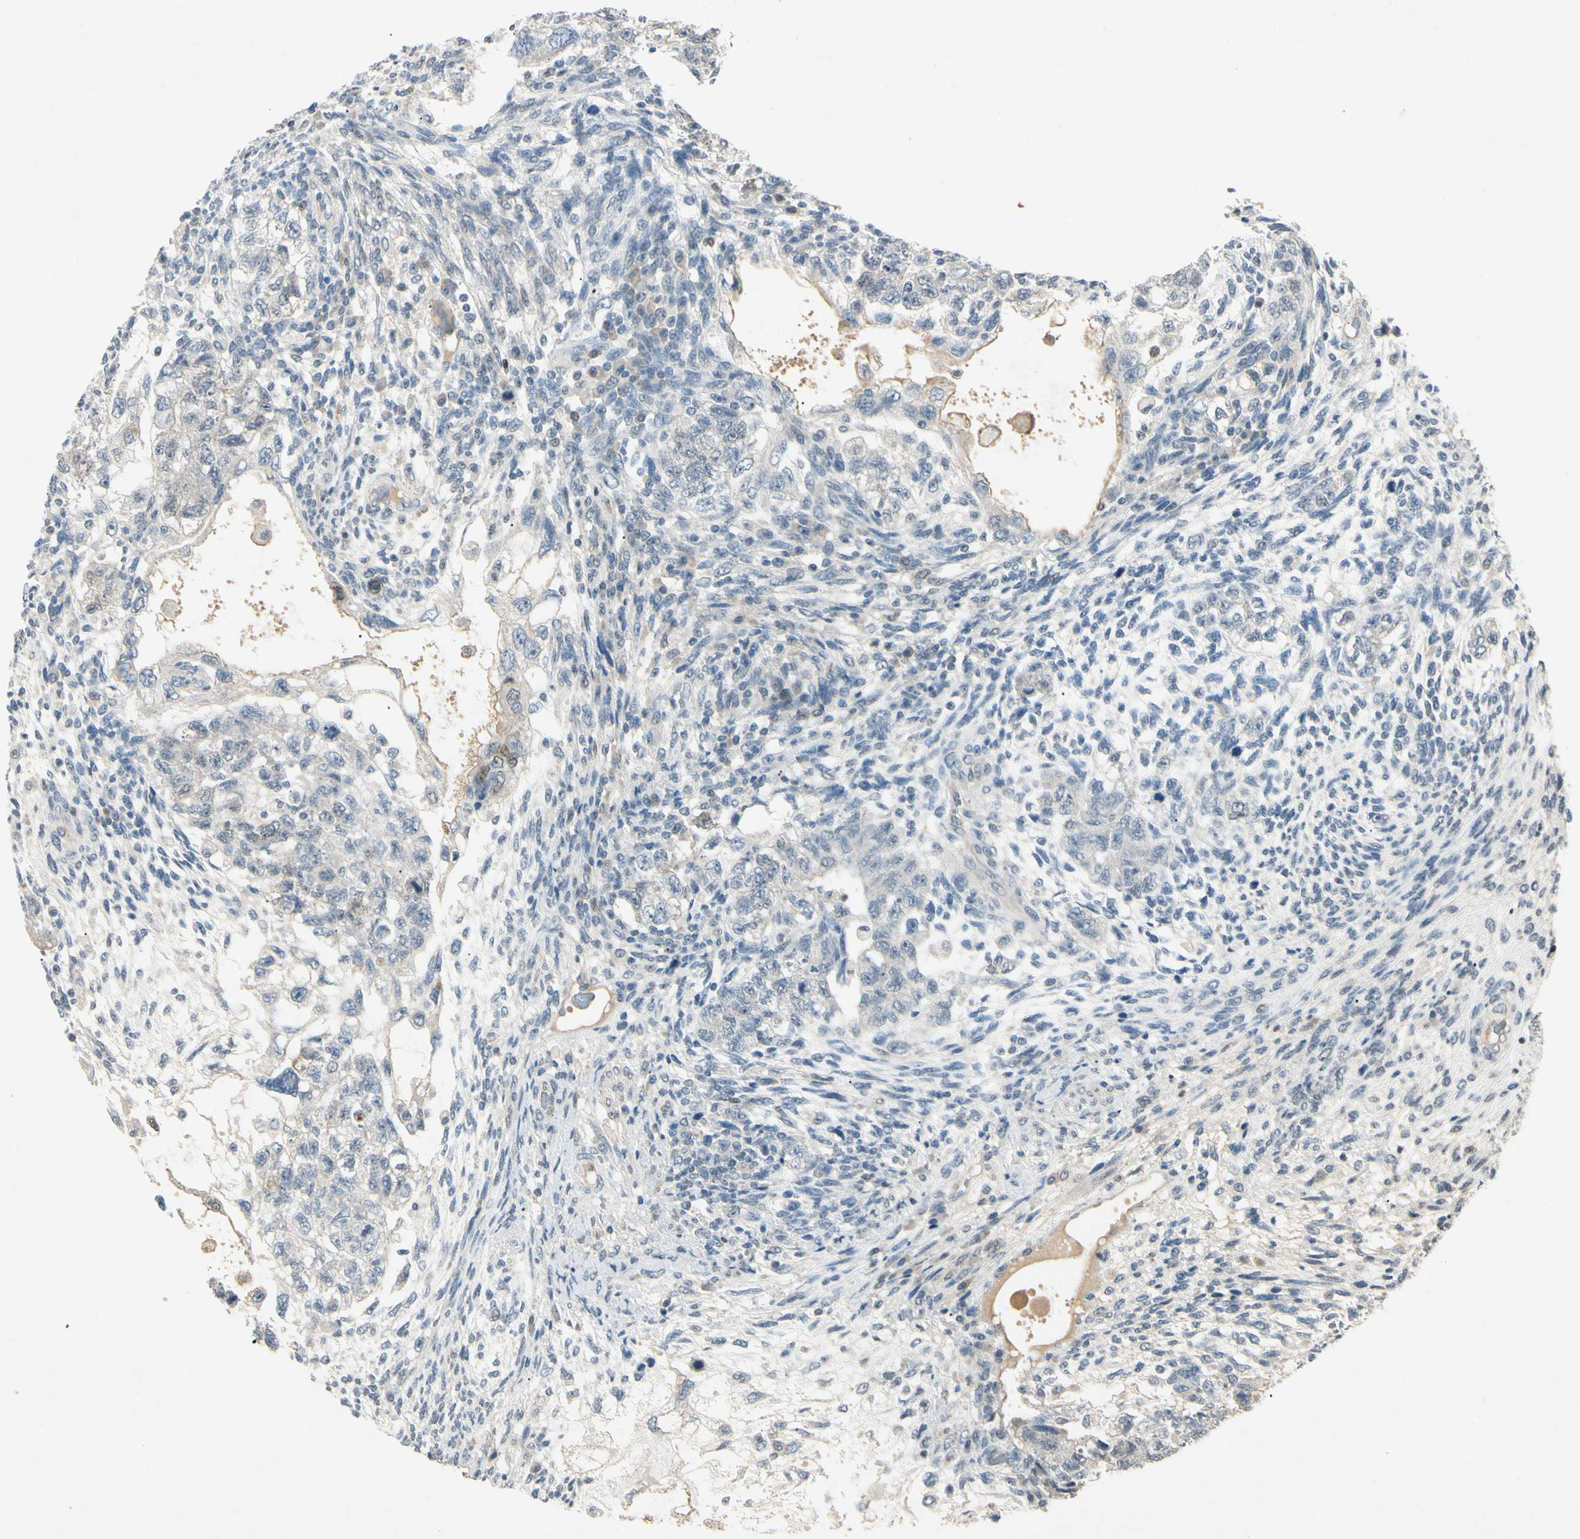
{"staining": {"intensity": "negative", "quantity": "none", "location": "none"}, "tissue": "testis cancer", "cell_type": "Tumor cells", "image_type": "cancer", "snomed": [{"axis": "morphology", "description": "Normal tissue, NOS"}, {"axis": "morphology", "description": "Carcinoma, Embryonal, NOS"}, {"axis": "topography", "description": "Testis"}], "caption": "This is an IHC micrograph of testis embryonal carcinoma. There is no expression in tumor cells.", "gene": "HSPA1B", "patient": {"sex": "male", "age": 36}}